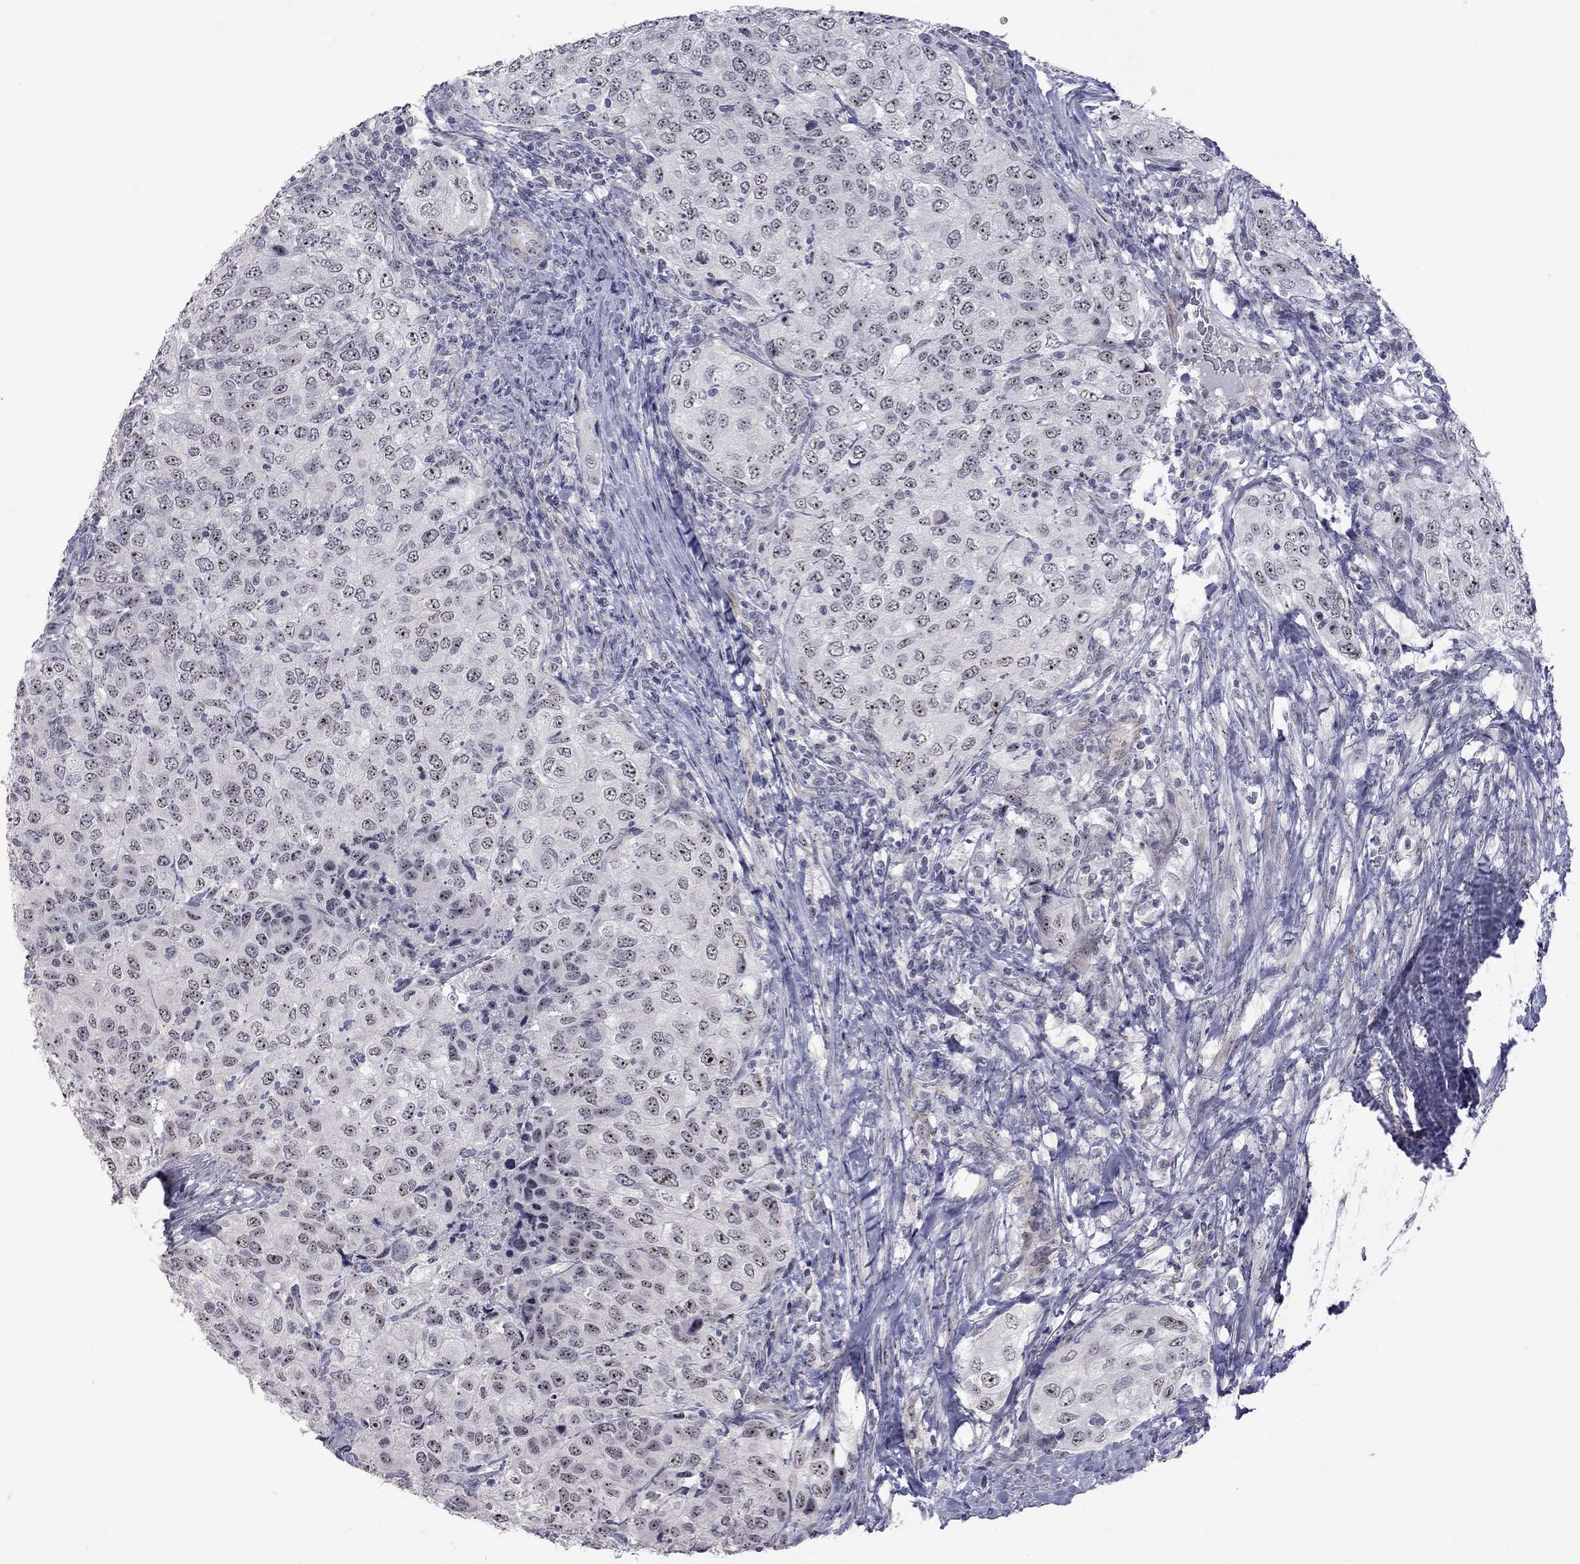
{"staining": {"intensity": "moderate", "quantity": "<25%", "location": "nuclear"}, "tissue": "urothelial cancer", "cell_type": "Tumor cells", "image_type": "cancer", "snomed": [{"axis": "morphology", "description": "Urothelial carcinoma, High grade"}, {"axis": "topography", "description": "Urinary bladder"}], "caption": "Immunohistochemical staining of urothelial carcinoma (high-grade) displays moderate nuclear protein expression in approximately <25% of tumor cells.", "gene": "GSG1L", "patient": {"sex": "female", "age": 78}}